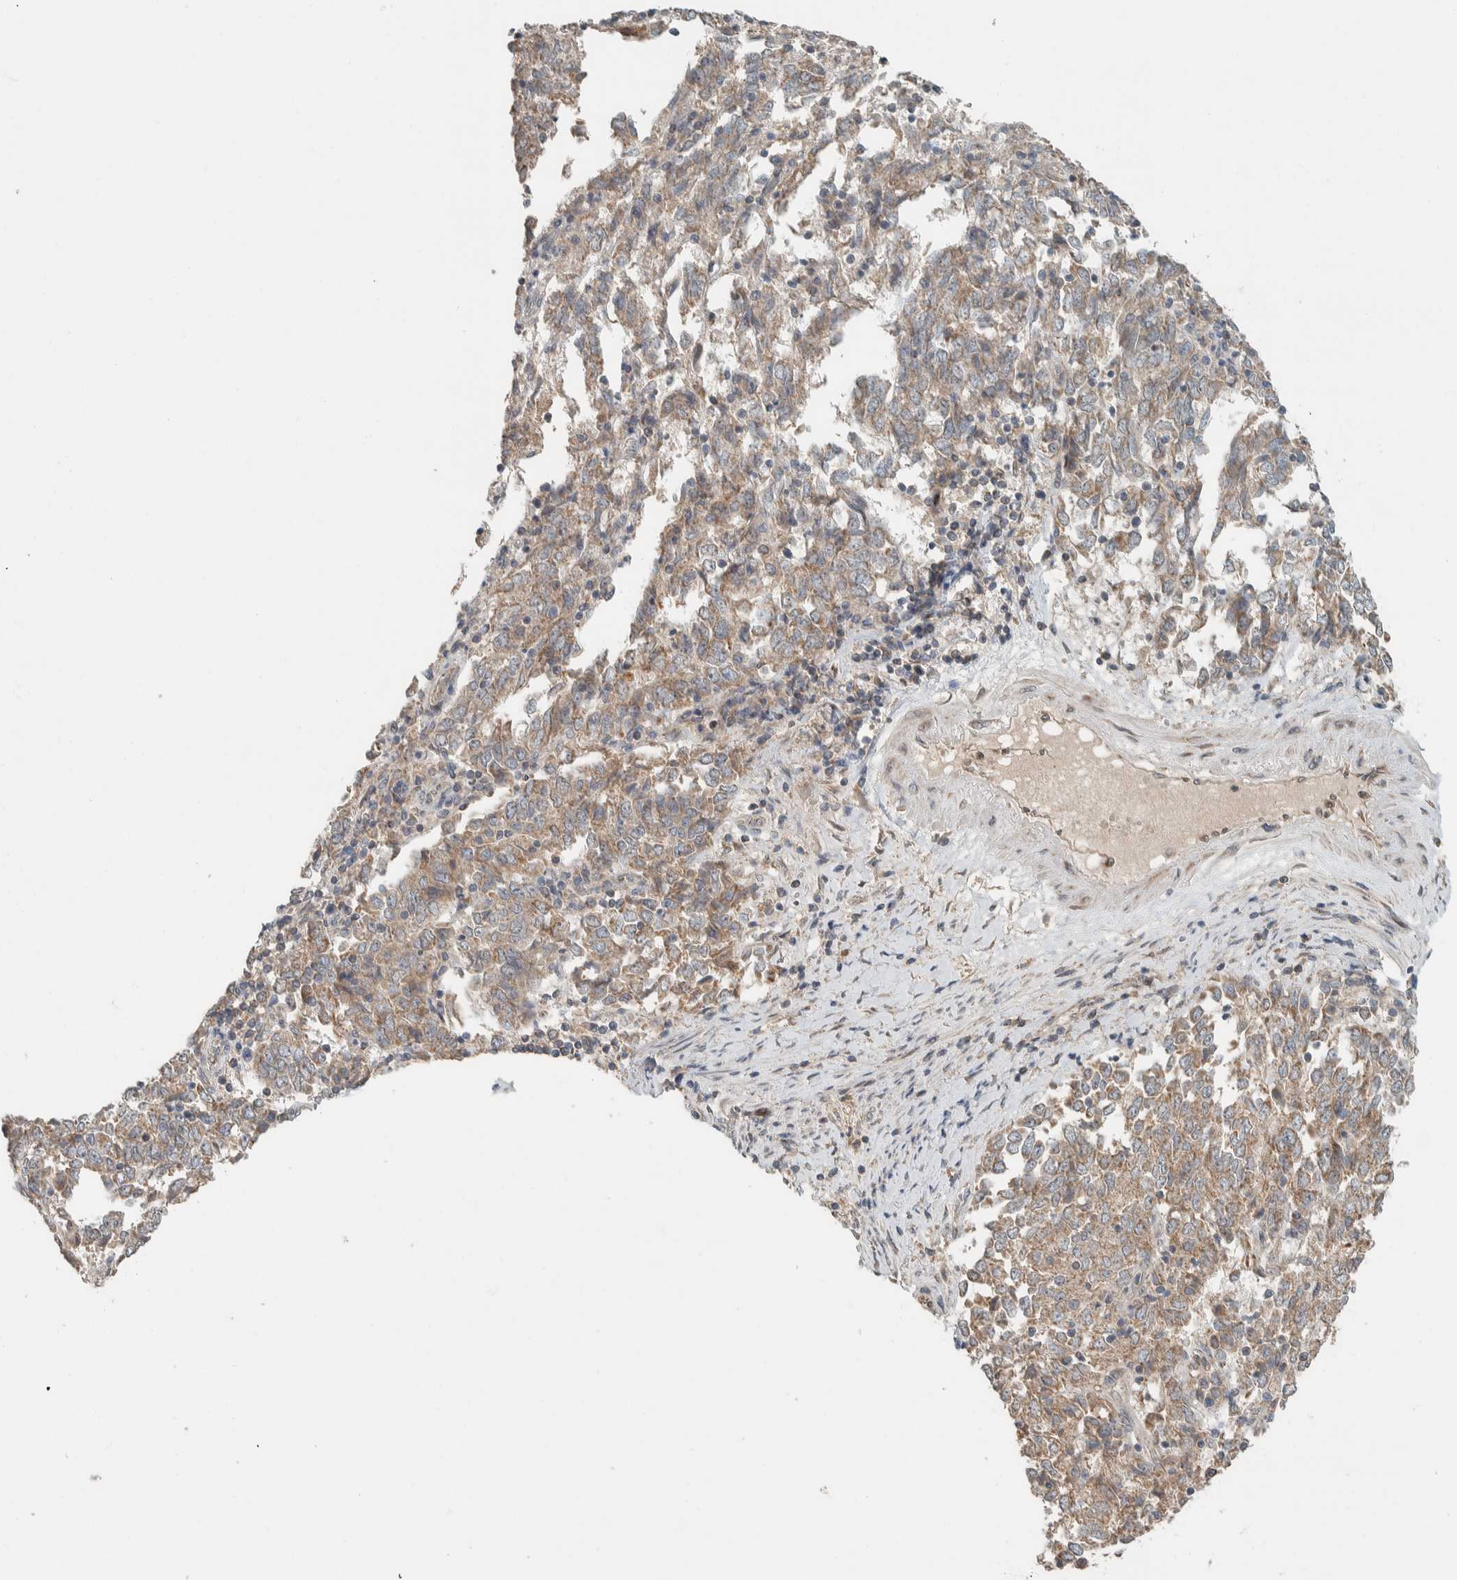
{"staining": {"intensity": "weak", "quantity": ">75%", "location": "cytoplasmic/membranous"}, "tissue": "endometrial cancer", "cell_type": "Tumor cells", "image_type": "cancer", "snomed": [{"axis": "morphology", "description": "Adenocarcinoma, NOS"}, {"axis": "topography", "description": "Endometrium"}], "caption": "Endometrial cancer (adenocarcinoma) tissue exhibits weak cytoplasmic/membranous positivity in approximately >75% of tumor cells", "gene": "NBR1", "patient": {"sex": "female", "age": 80}}